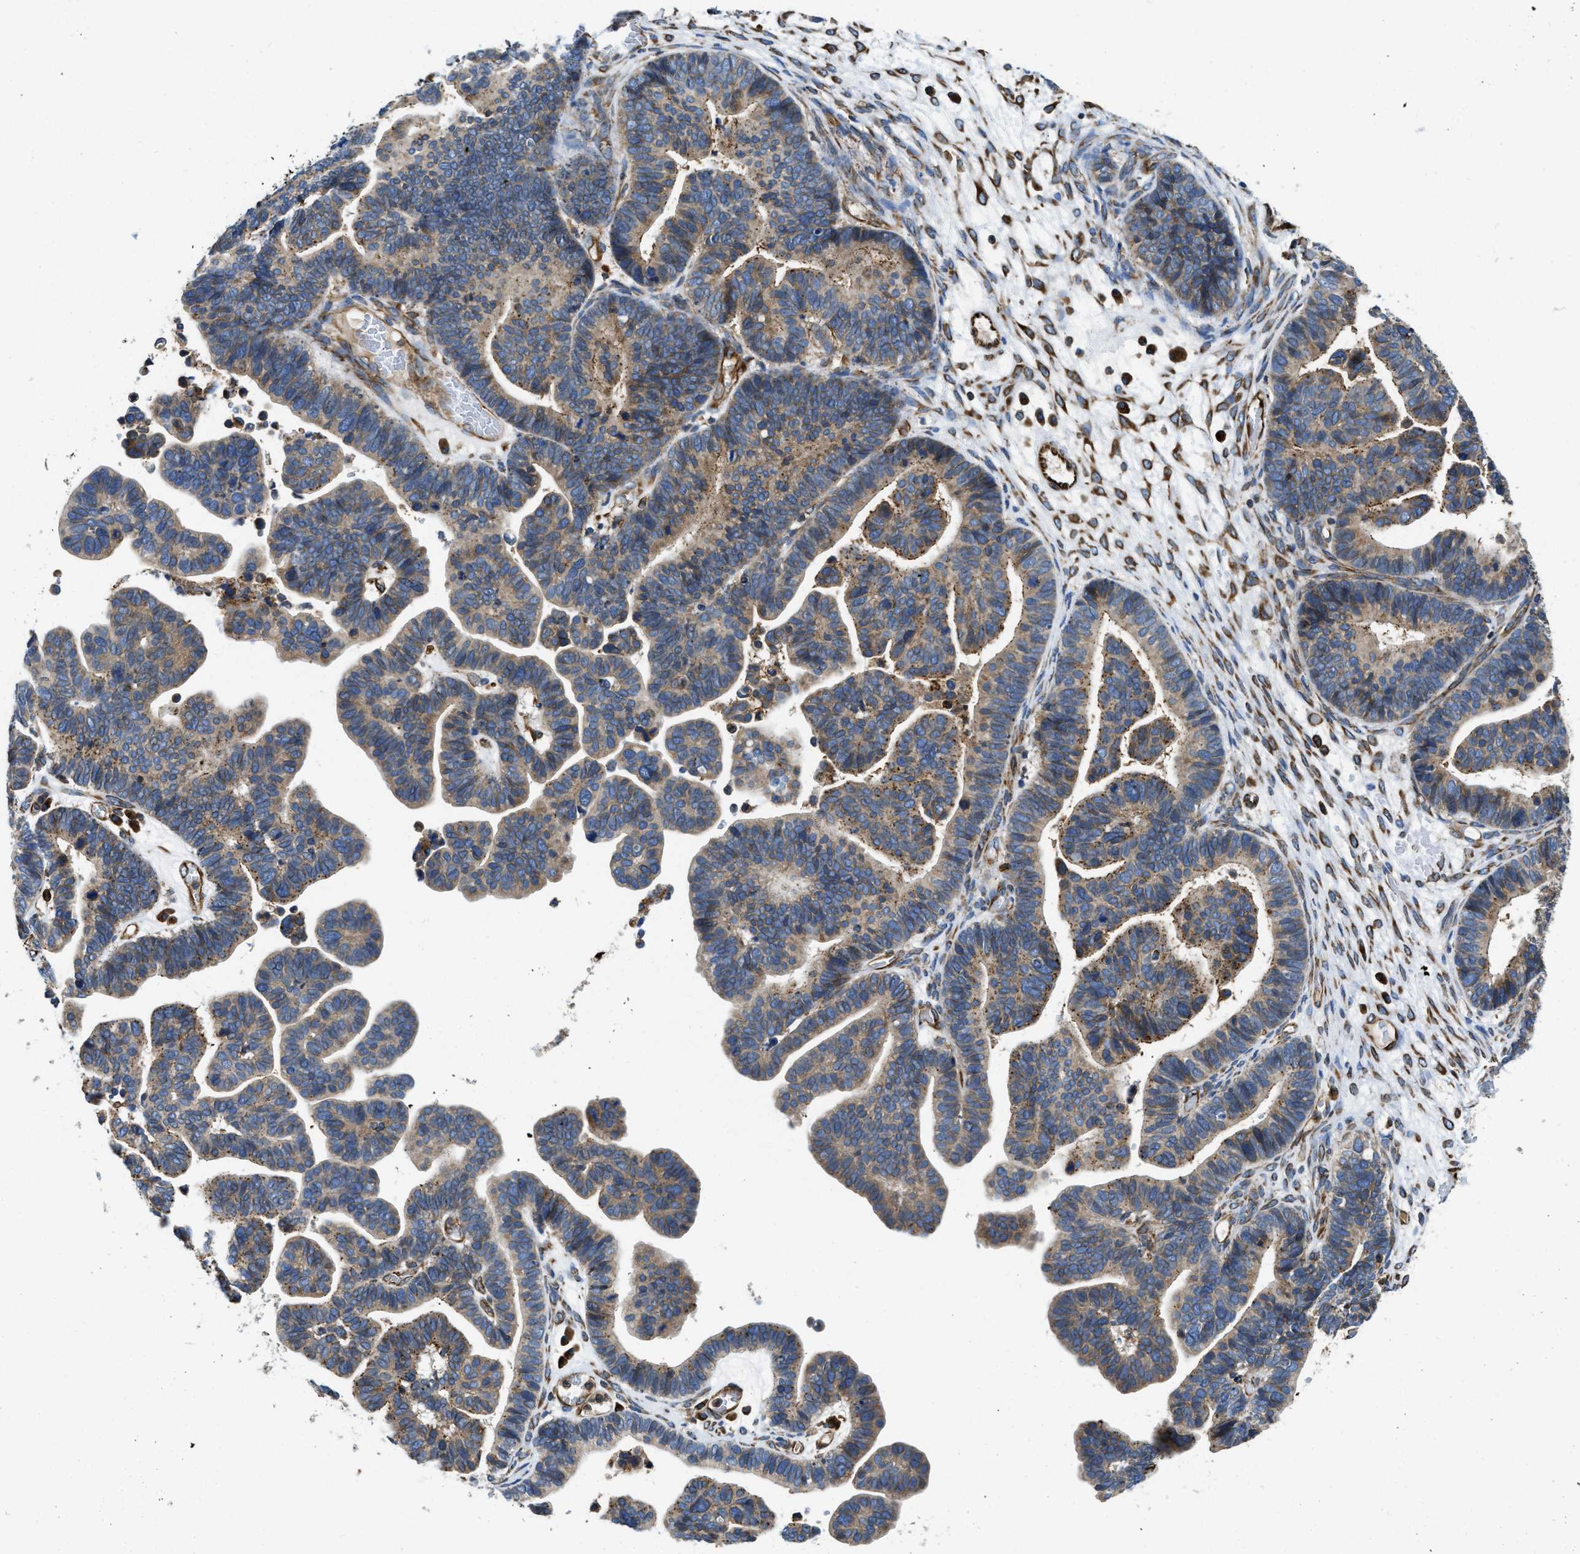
{"staining": {"intensity": "weak", "quantity": "25%-75%", "location": "cytoplasmic/membranous"}, "tissue": "ovarian cancer", "cell_type": "Tumor cells", "image_type": "cancer", "snomed": [{"axis": "morphology", "description": "Cystadenocarcinoma, serous, NOS"}, {"axis": "topography", "description": "Ovary"}], "caption": "Protein positivity by immunohistochemistry (IHC) exhibits weak cytoplasmic/membranous staining in about 25%-75% of tumor cells in ovarian cancer.", "gene": "HSD17B12", "patient": {"sex": "female", "age": 56}}